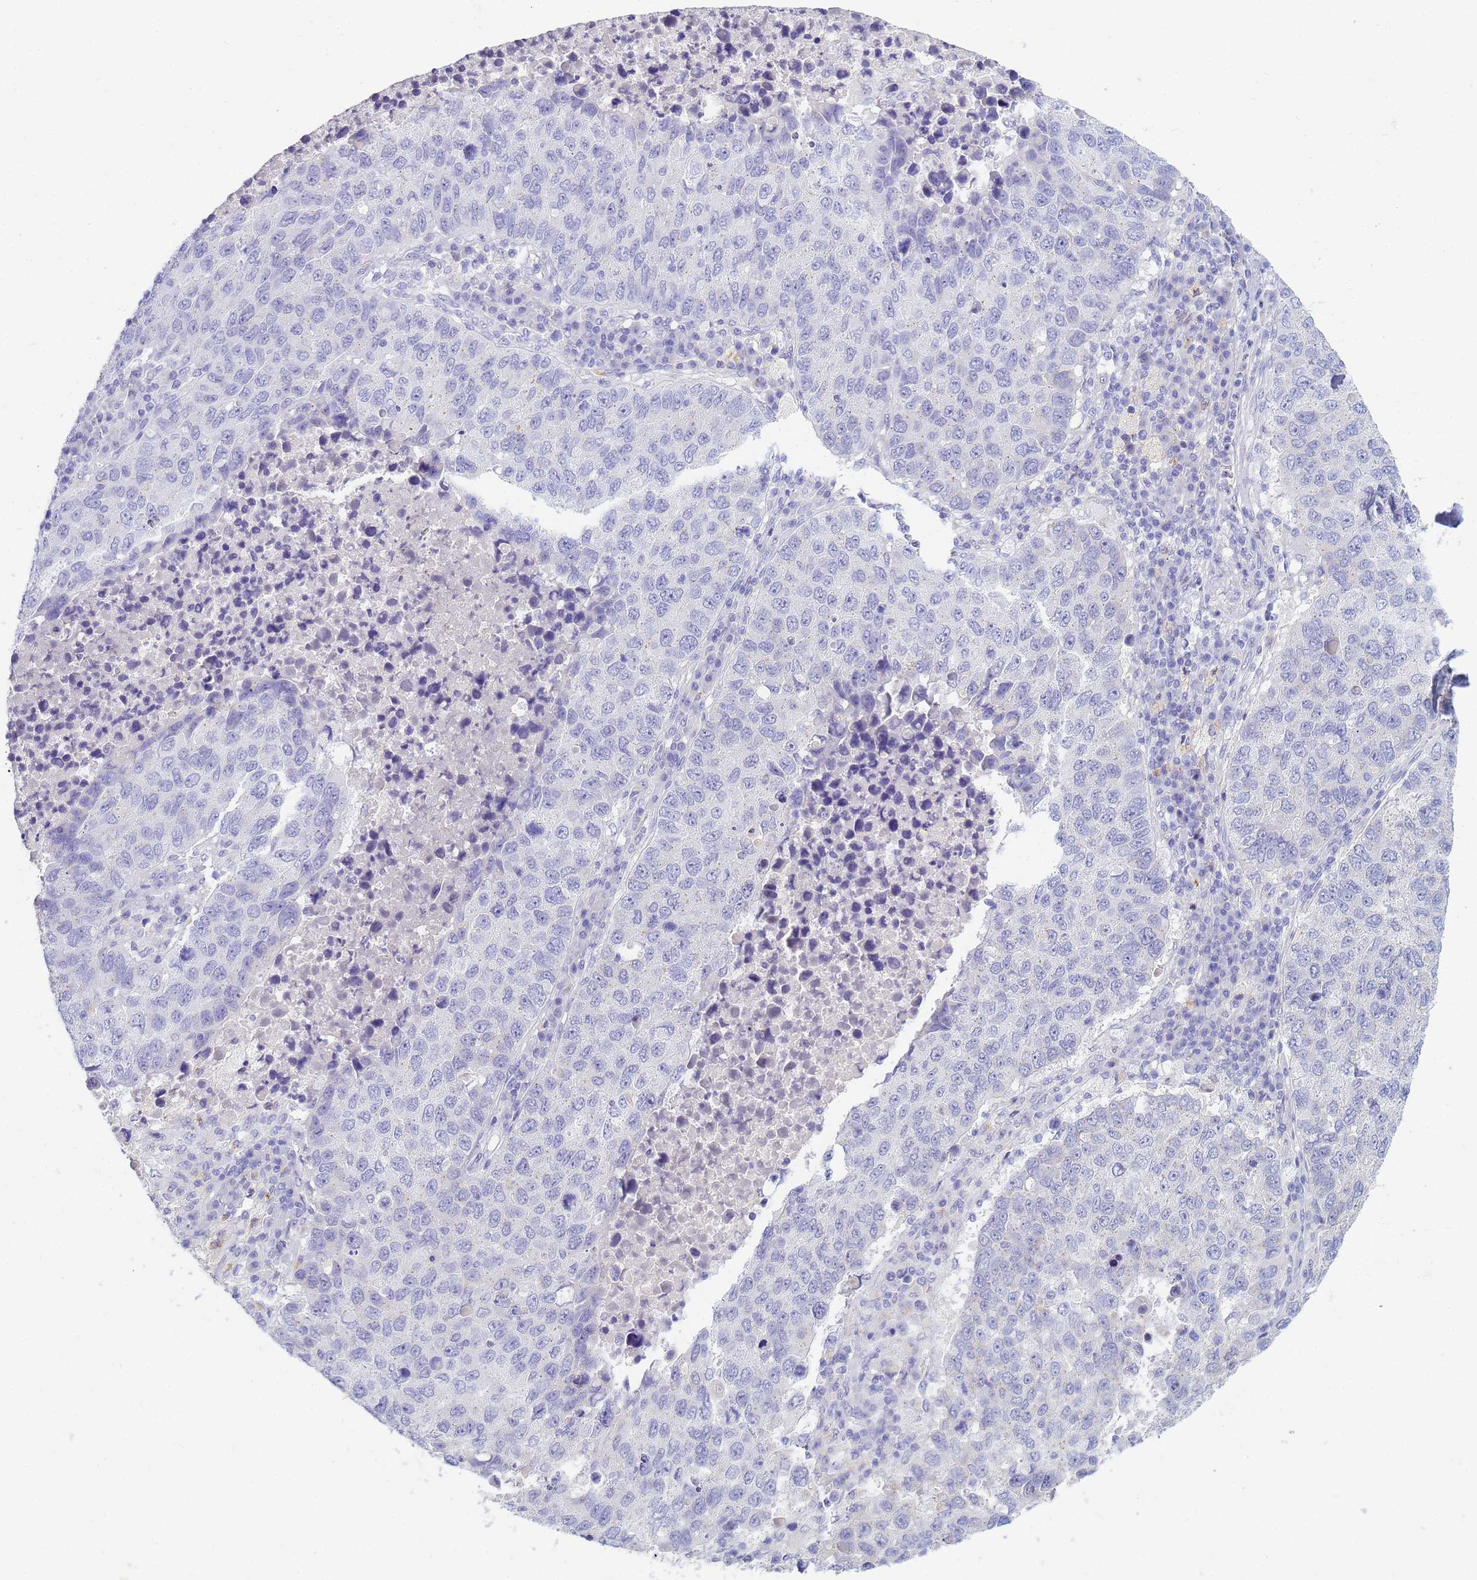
{"staining": {"intensity": "negative", "quantity": "none", "location": "none"}, "tissue": "lung cancer", "cell_type": "Tumor cells", "image_type": "cancer", "snomed": [{"axis": "morphology", "description": "Squamous cell carcinoma, NOS"}, {"axis": "topography", "description": "Lung"}], "caption": "Tumor cells are negative for brown protein staining in lung cancer (squamous cell carcinoma).", "gene": "B3GNT8", "patient": {"sex": "male", "age": 73}}